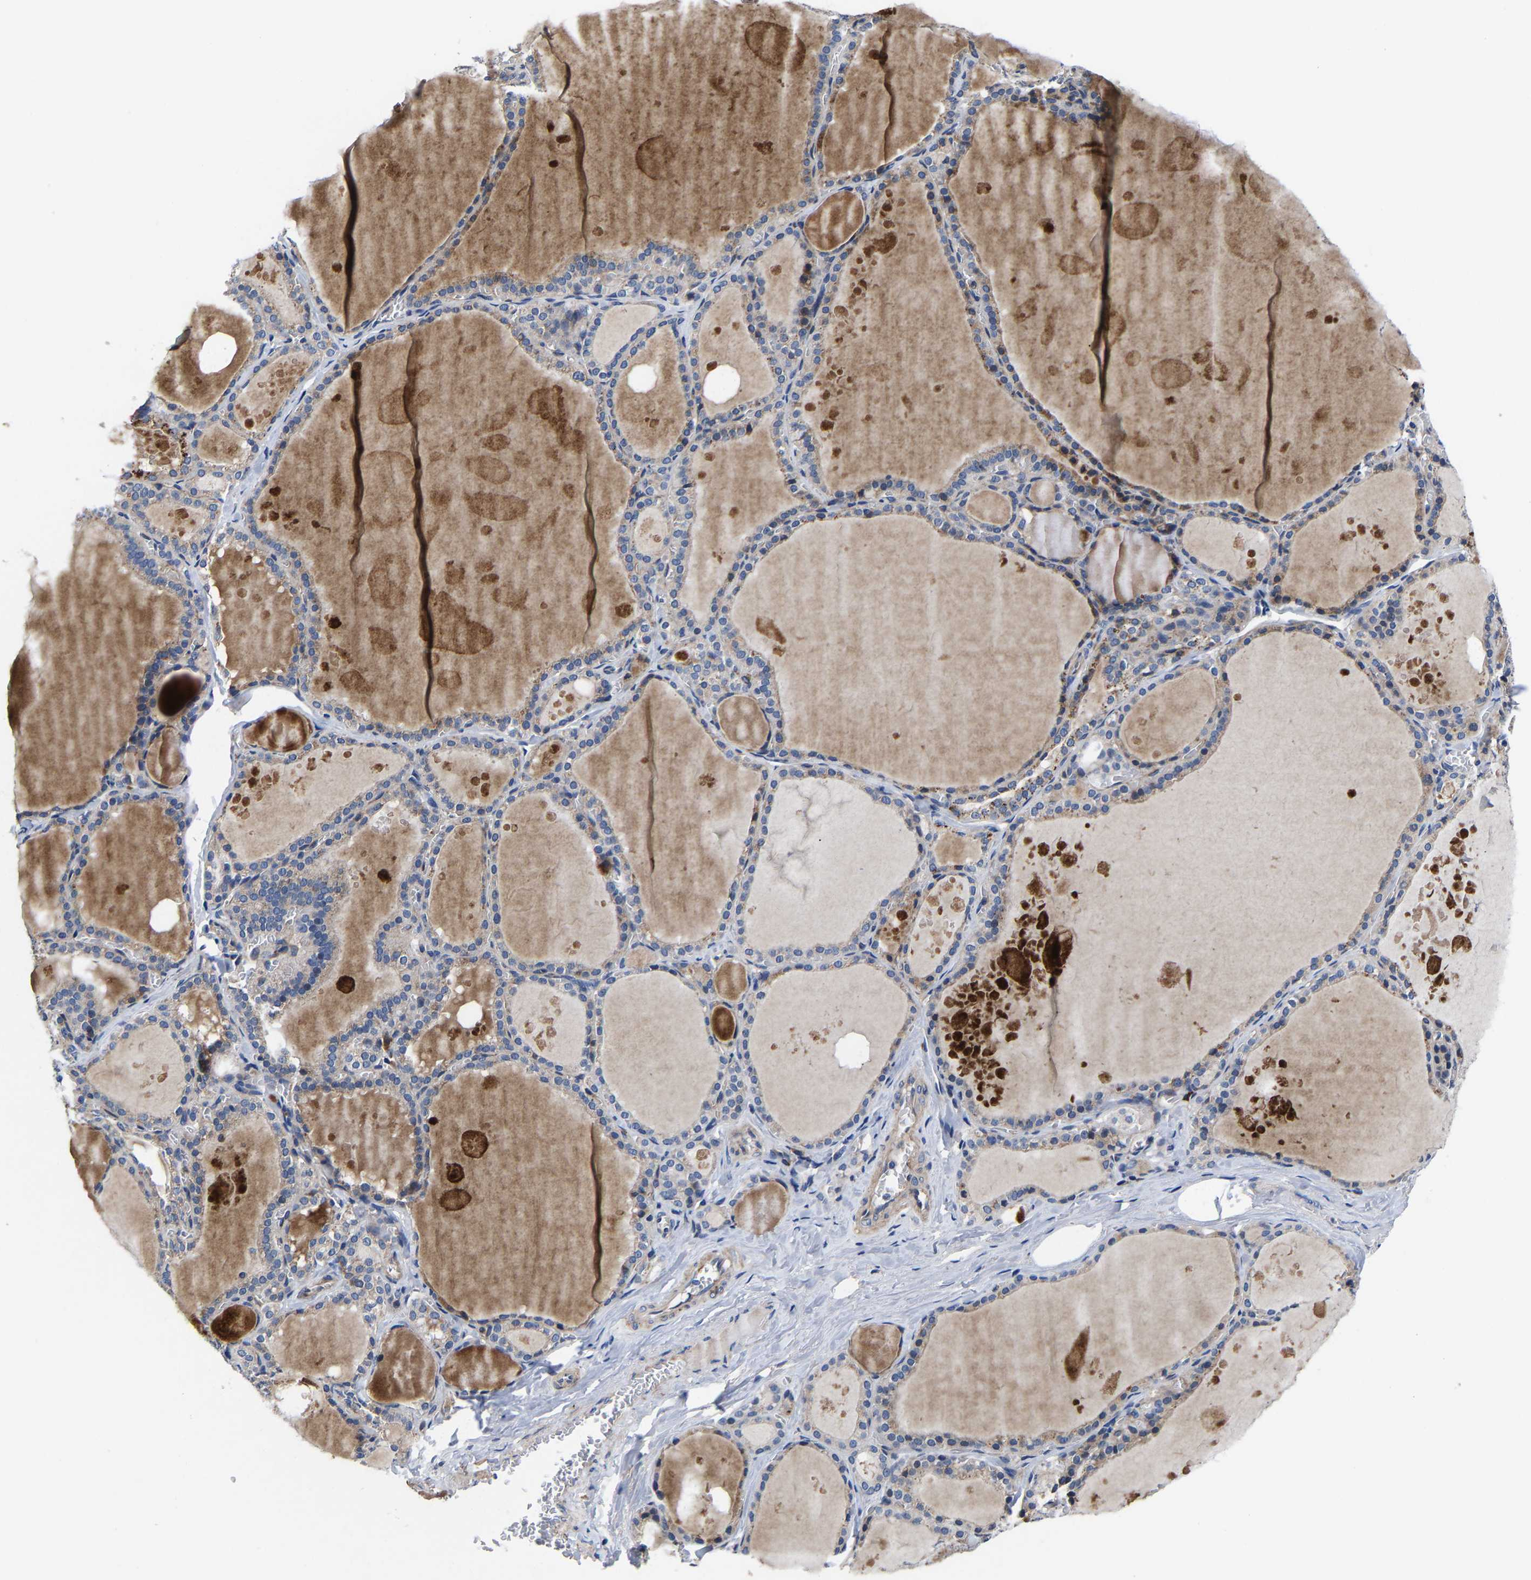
{"staining": {"intensity": "negative", "quantity": "none", "location": "none"}, "tissue": "thyroid gland", "cell_type": "Glandular cells", "image_type": "normal", "snomed": [{"axis": "morphology", "description": "Normal tissue, NOS"}, {"axis": "topography", "description": "Thyroid gland"}], "caption": "Immunohistochemistry of normal human thyroid gland reveals no expression in glandular cells. (DAB (3,3'-diaminobenzidine) IHC with hematoxylin counter stain).", "gene": "SLC12A2", "patient": {"sex": "male", "age": 56}}